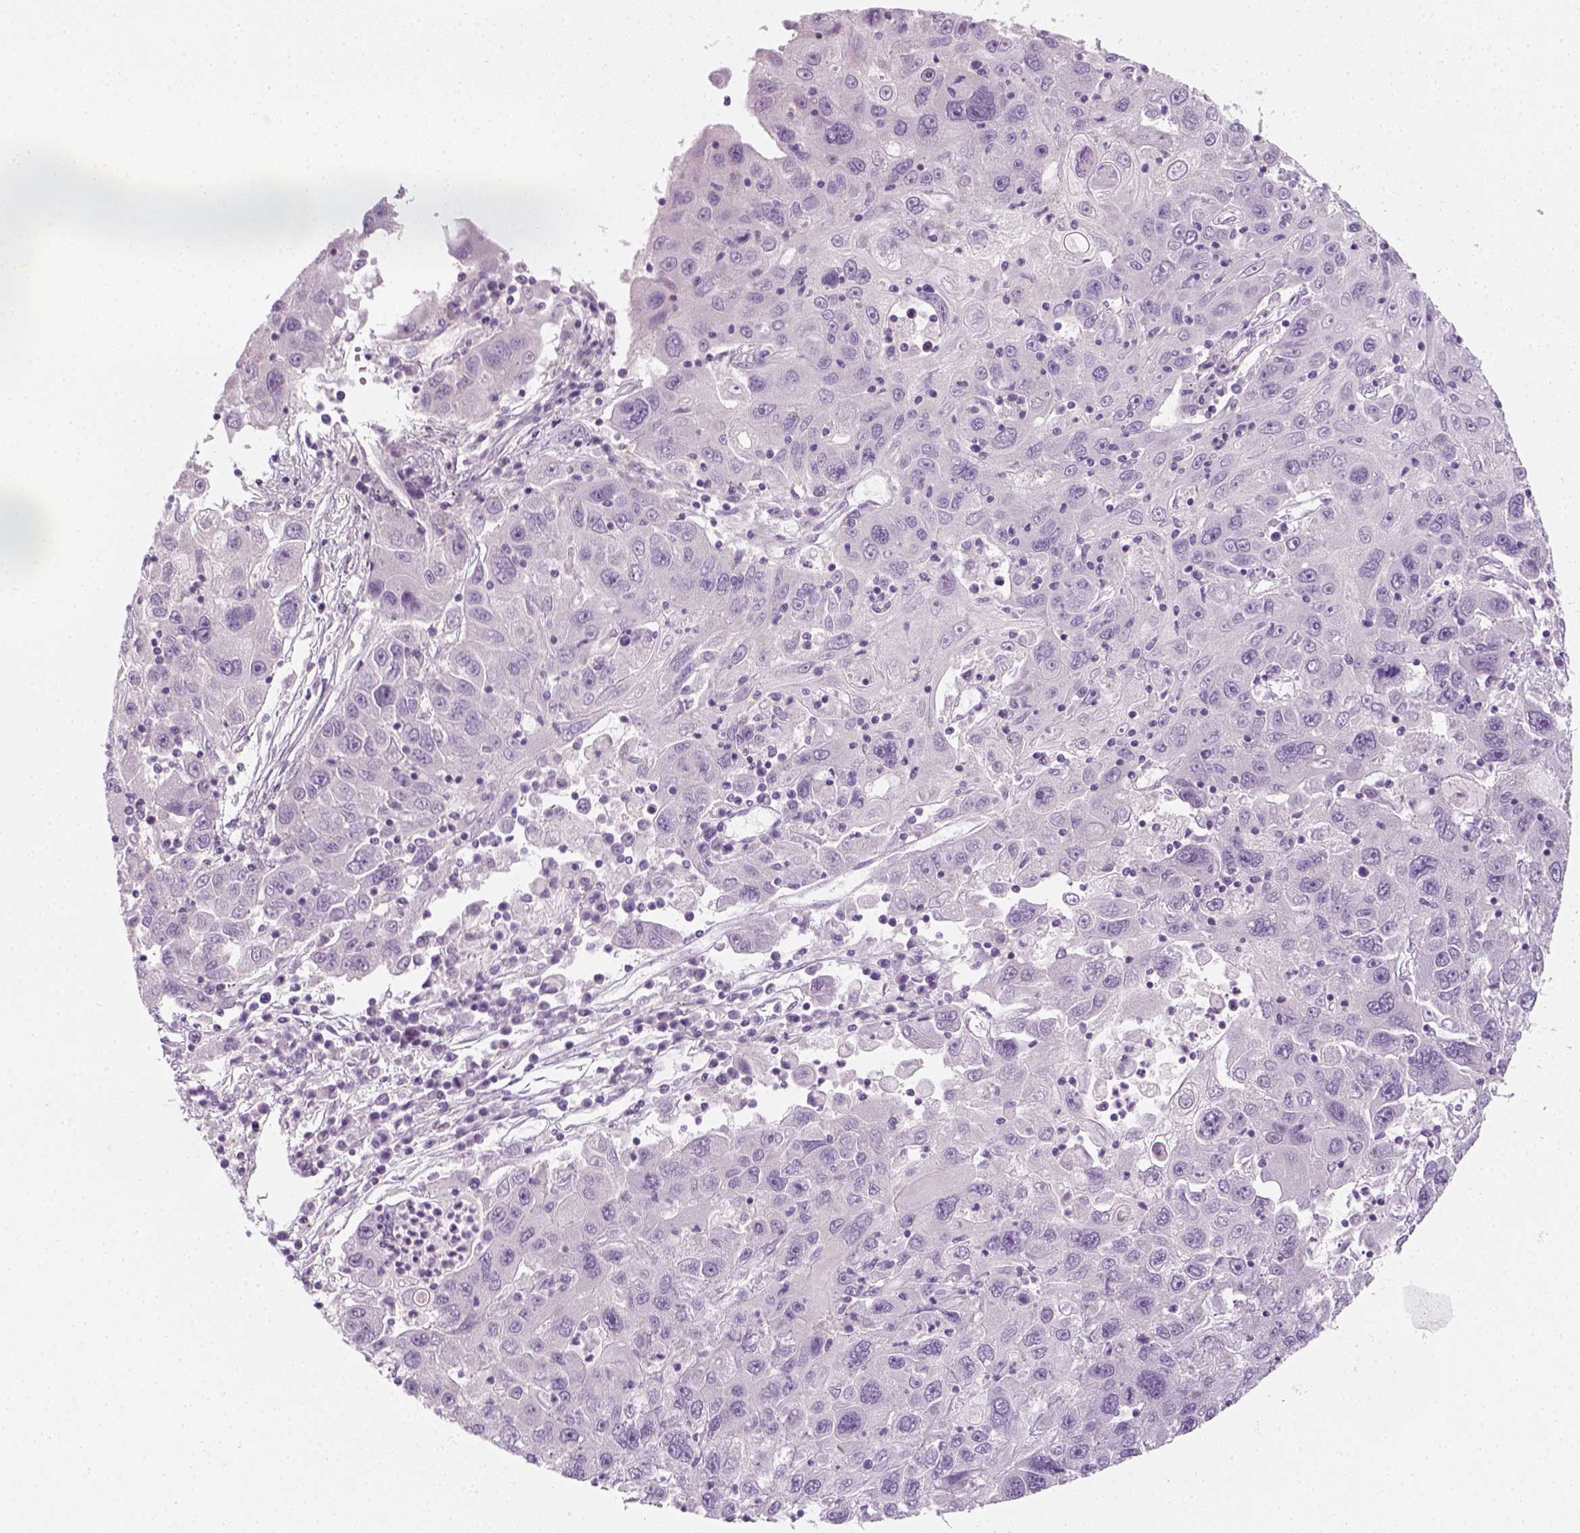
{"staining": {"intensity": "negative", "quantity": "none", "location": "none"}, "tissue": "stomach cancer", "cell_type": "Tumor cells", "image_type": "cancer", "snomed": [{"axis": "morphology", "description": "Adenocarcinoma, NOS"}, {"axis": "topography", "description": "Stomach"}], "caption": "Histopathology image shows no protein positivity in tumor cells of adenocarcinoma (stomach) tissue.", "gene": "EPHB1", "patient": {"sex": "male", "age": 56}}